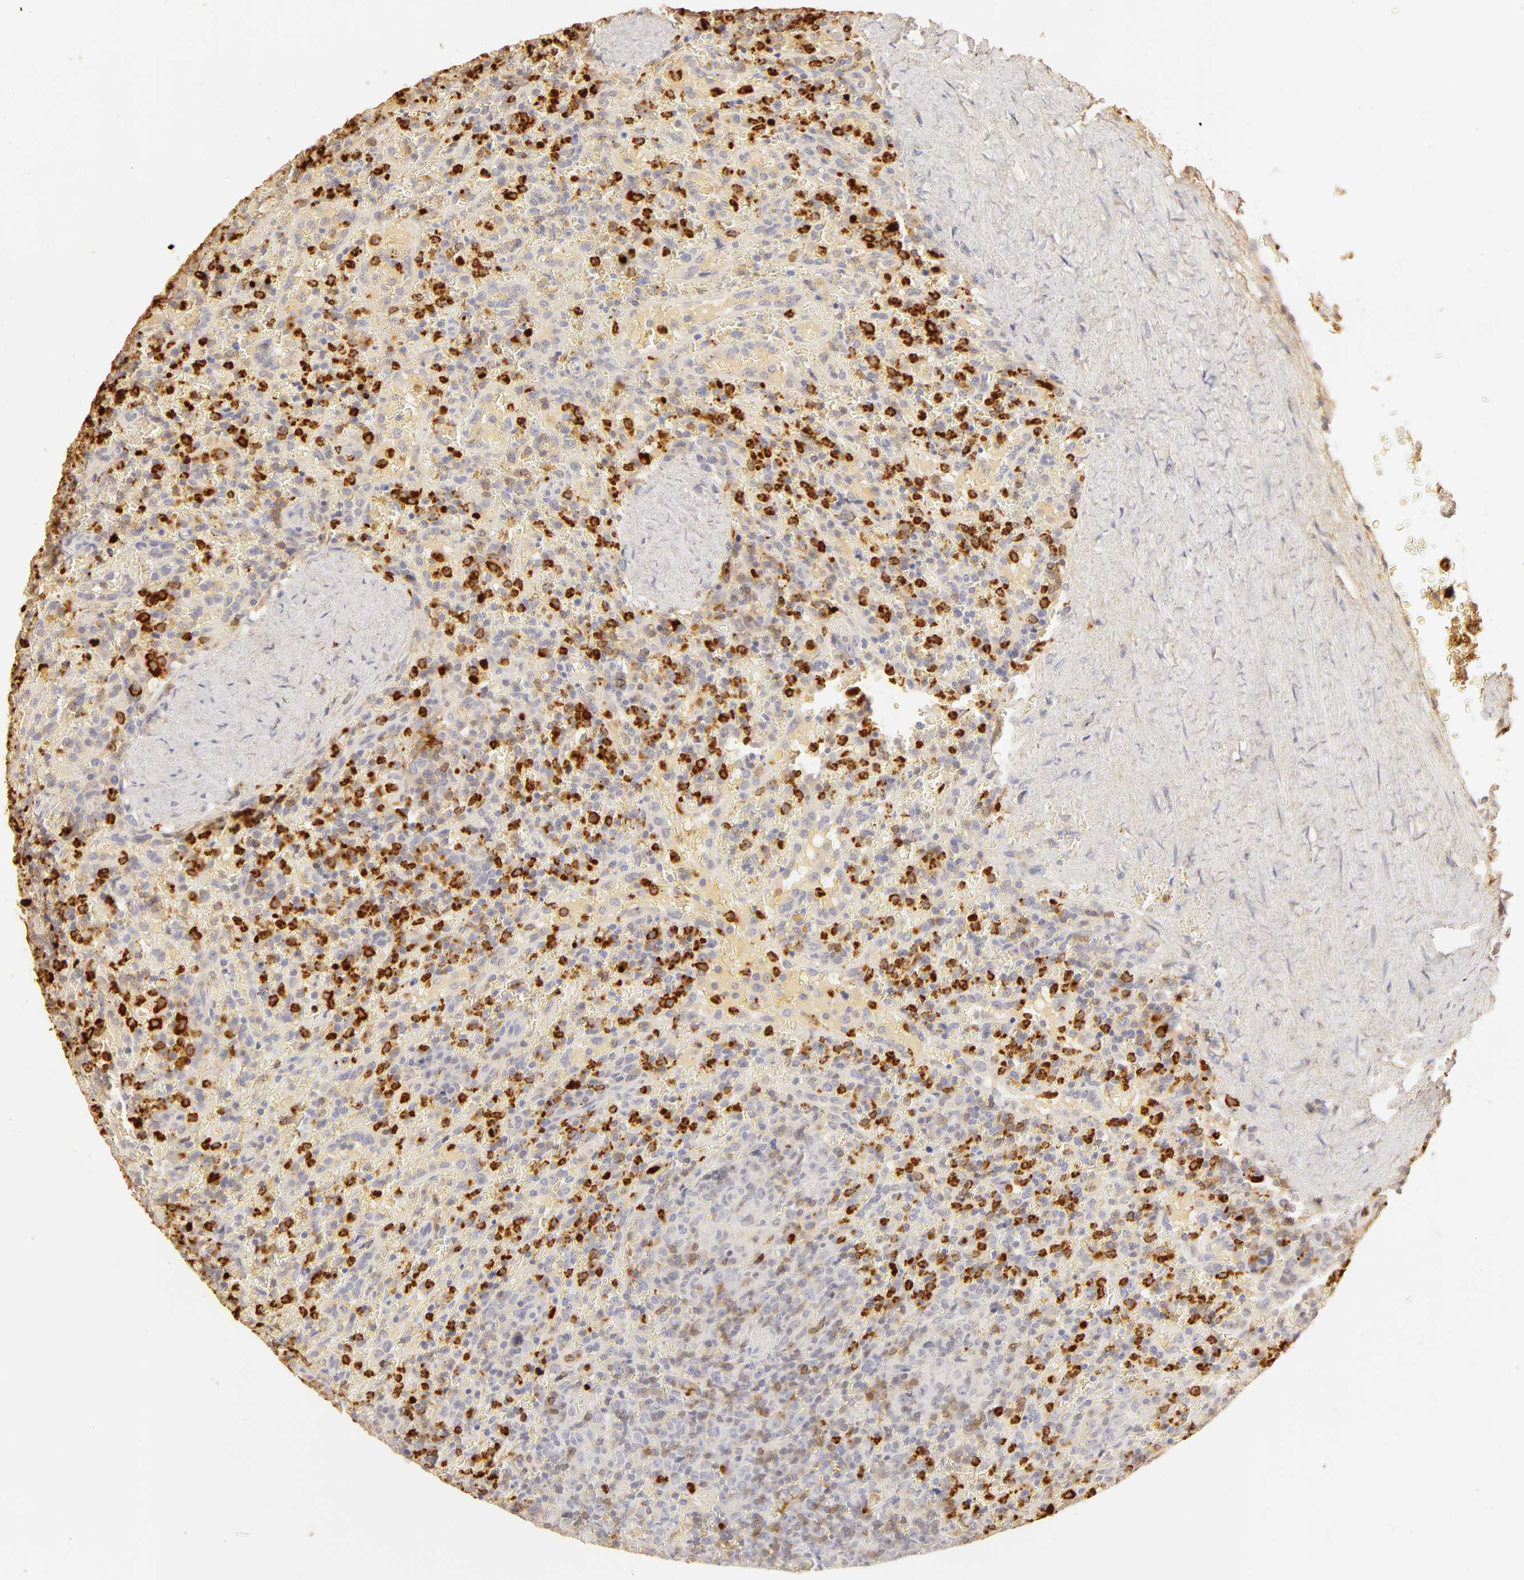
{"staining": {"intensity": "negative", "quantity": "none", "location": "none"}, "tissue": "lymphoma", "cell_type": "Tumor cells", "image_type": "cancer", "snomed": [{"axis": "morphology", "description": "Malignant lymphoma, non-Hodgkin's type, High grade"}, {"axis": "topography", "description": "Spleen"}, {"axis": "topography", "description": "Lymph node"}], "caption": "Immunohistochemical staining of lymphoma displays no significant staining in tumor cells.", "gene": "C1R", "patient": {"sex": "female", "age": 70}}